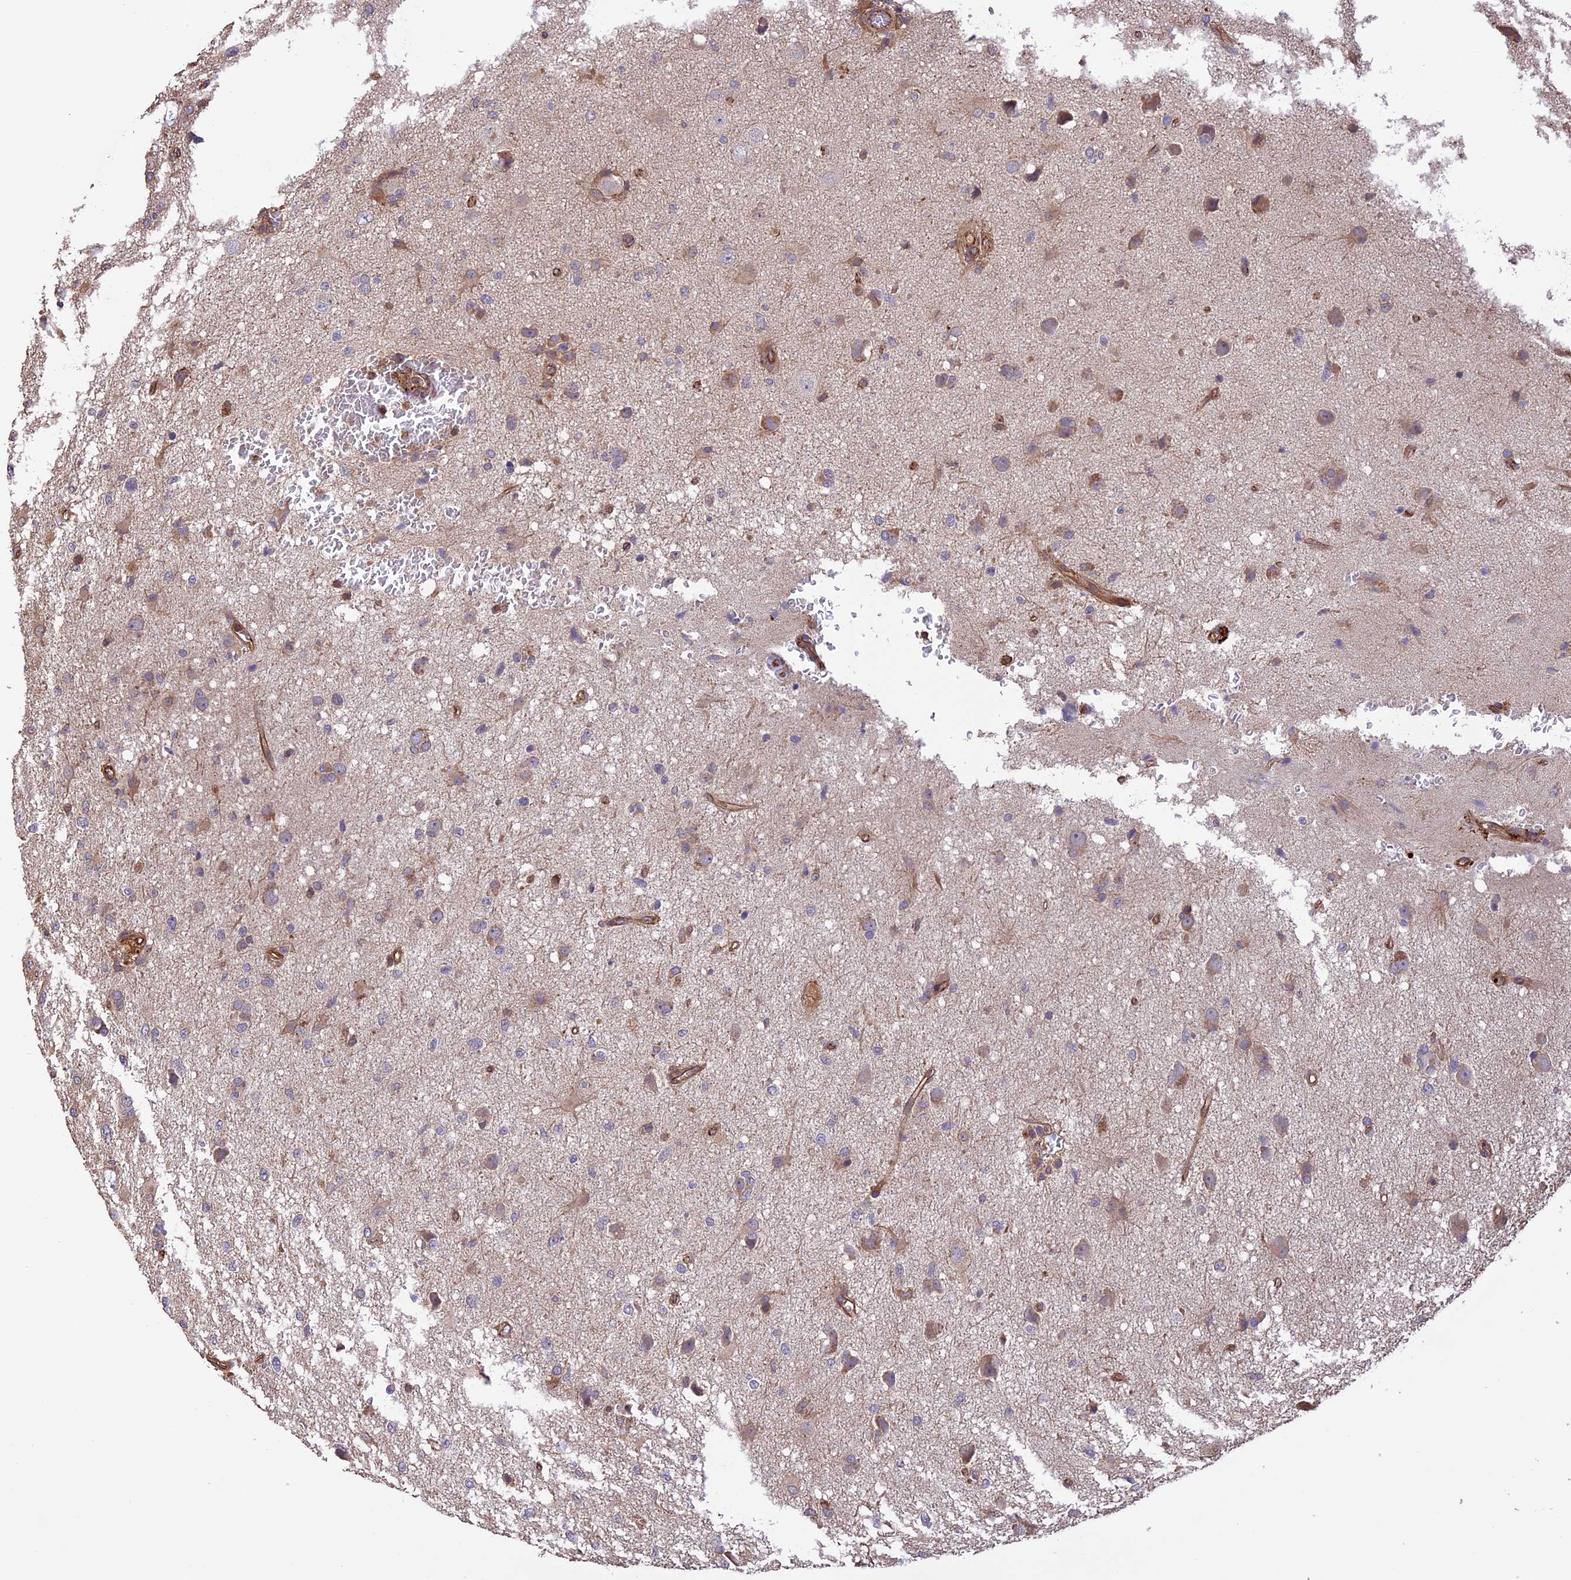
{"staining": {"intensity": "moderate", "quantity": "<25%", "location": "cytoplasmic/membranous"}, "tissue": "glioma", "cell_type": "Tumor cells", "image_type": "cancer", "snomed": [{"axis": "morphology", "description": "Glioma, malignant, High grade"}, {"axis": "topography", "description": "Brain"}], "caption": "Immunohistochemical staining of malignant glioma (high-grade) shows low levels of moderate cytoplasmic/membranous protein staining in approximately <25% of tumor cells. (brown staining indicates protein expression, while blue staining denotes nuclei).", "gene": "GAS8", "patient": {"sex": "female", "age": 57}}